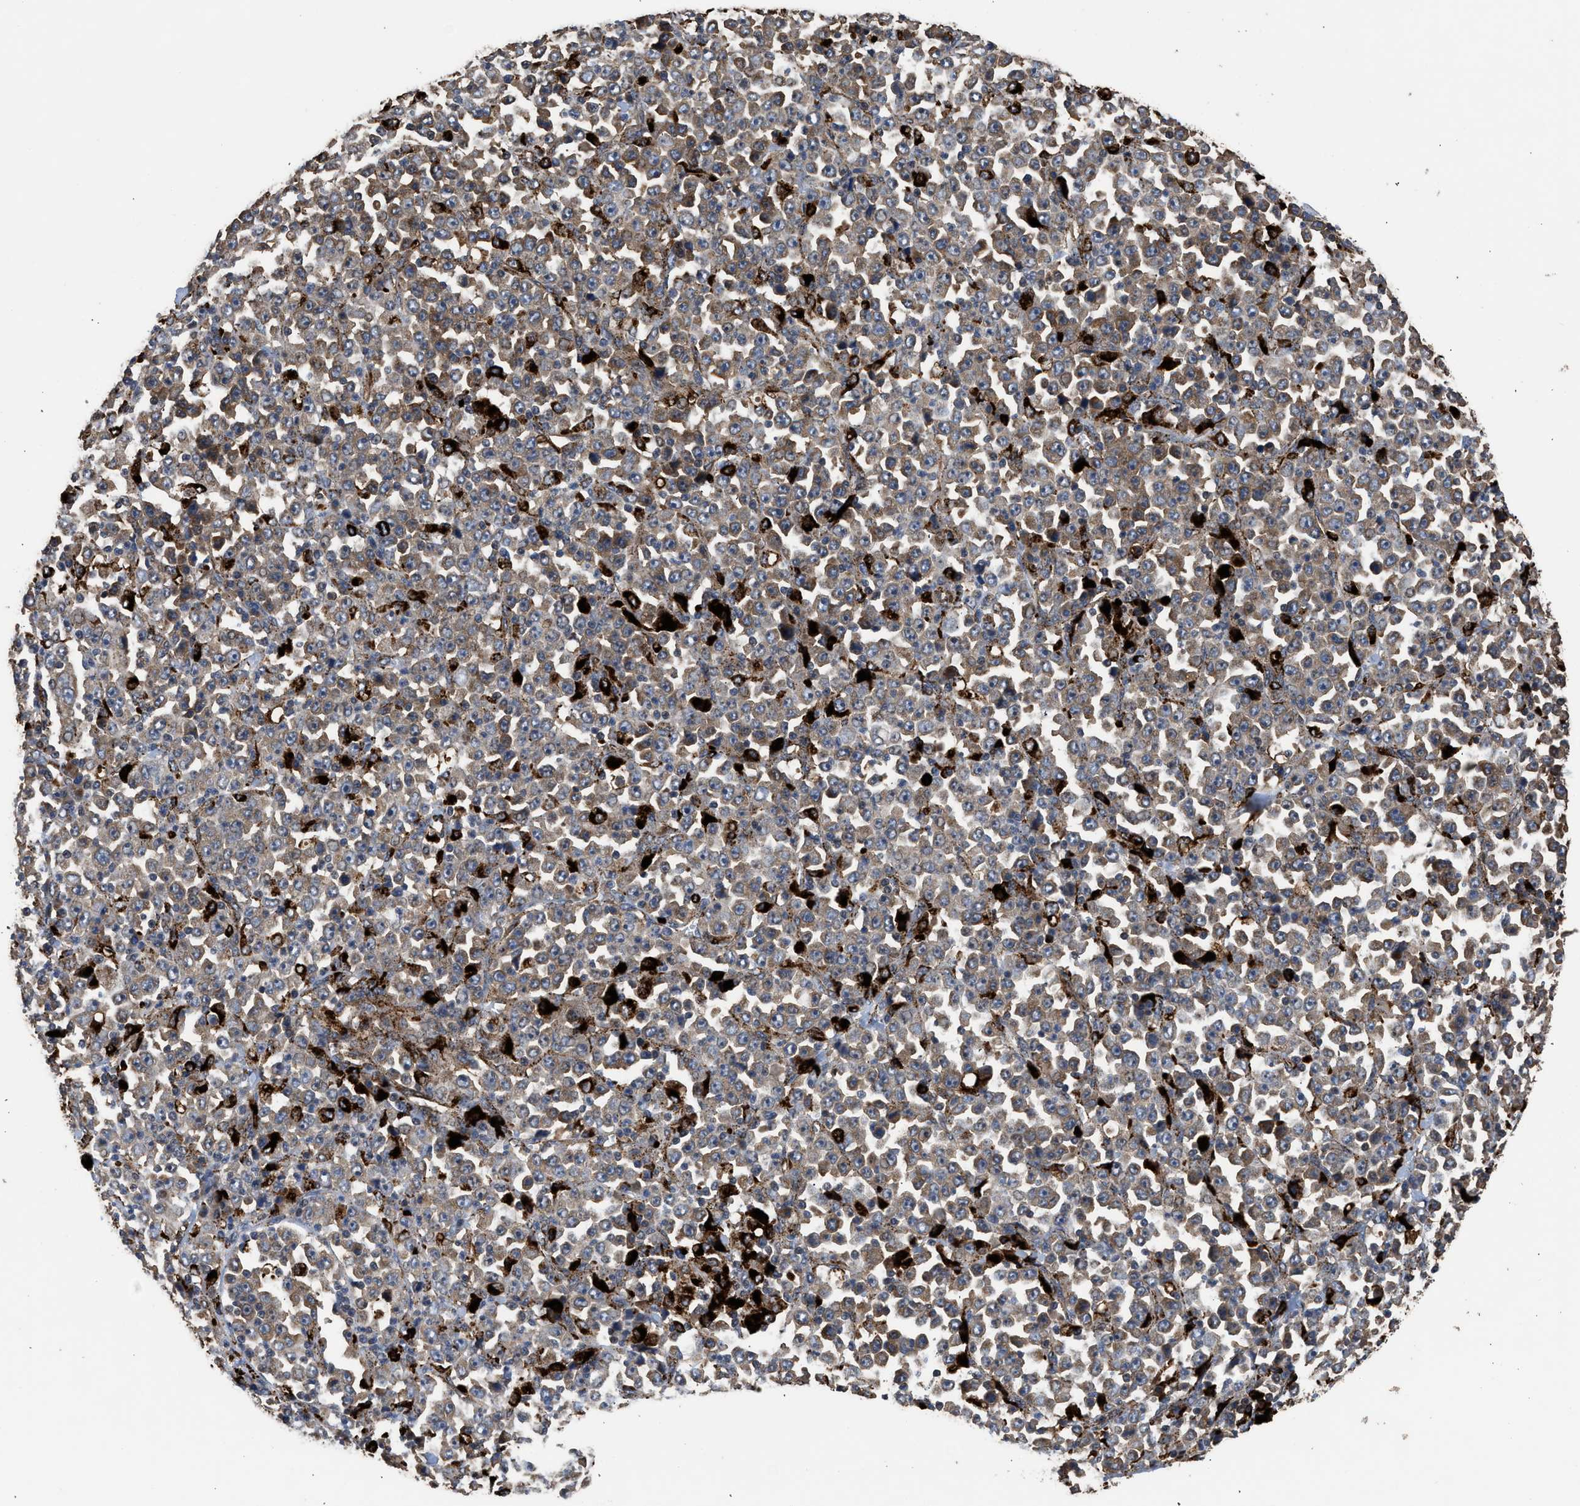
{"staining": {"intensity": "moderate", "quantity": ">75%", "location": "cytoplasmic/membranous"}, "tissue": "stomach cancer", "cell_type": "Tumor cells", "image_type": "cancer", "snomed": [{"axis": "morphology", "description": "Normal tissue, NOS"}, {"axis": "morphology", "description": "Adenocarcinoma, NOS"}, {"axis": "topography", "description": "Stomach, upper"}, {"axis": "topography", "description": "Stomach"}], "caption": "IHC photomicrograph of neoplastic tissue: stomach adenocarcinoma stained using immunohistochemistry displays medium levels of moderate protein expression localized specifically in the cytoplasmic/membranous of tumor cells, appearing as a cytoplasmic/membranous brown color.", "gene": "CTSV", "patient": {"sex": "male", "age": 59}}